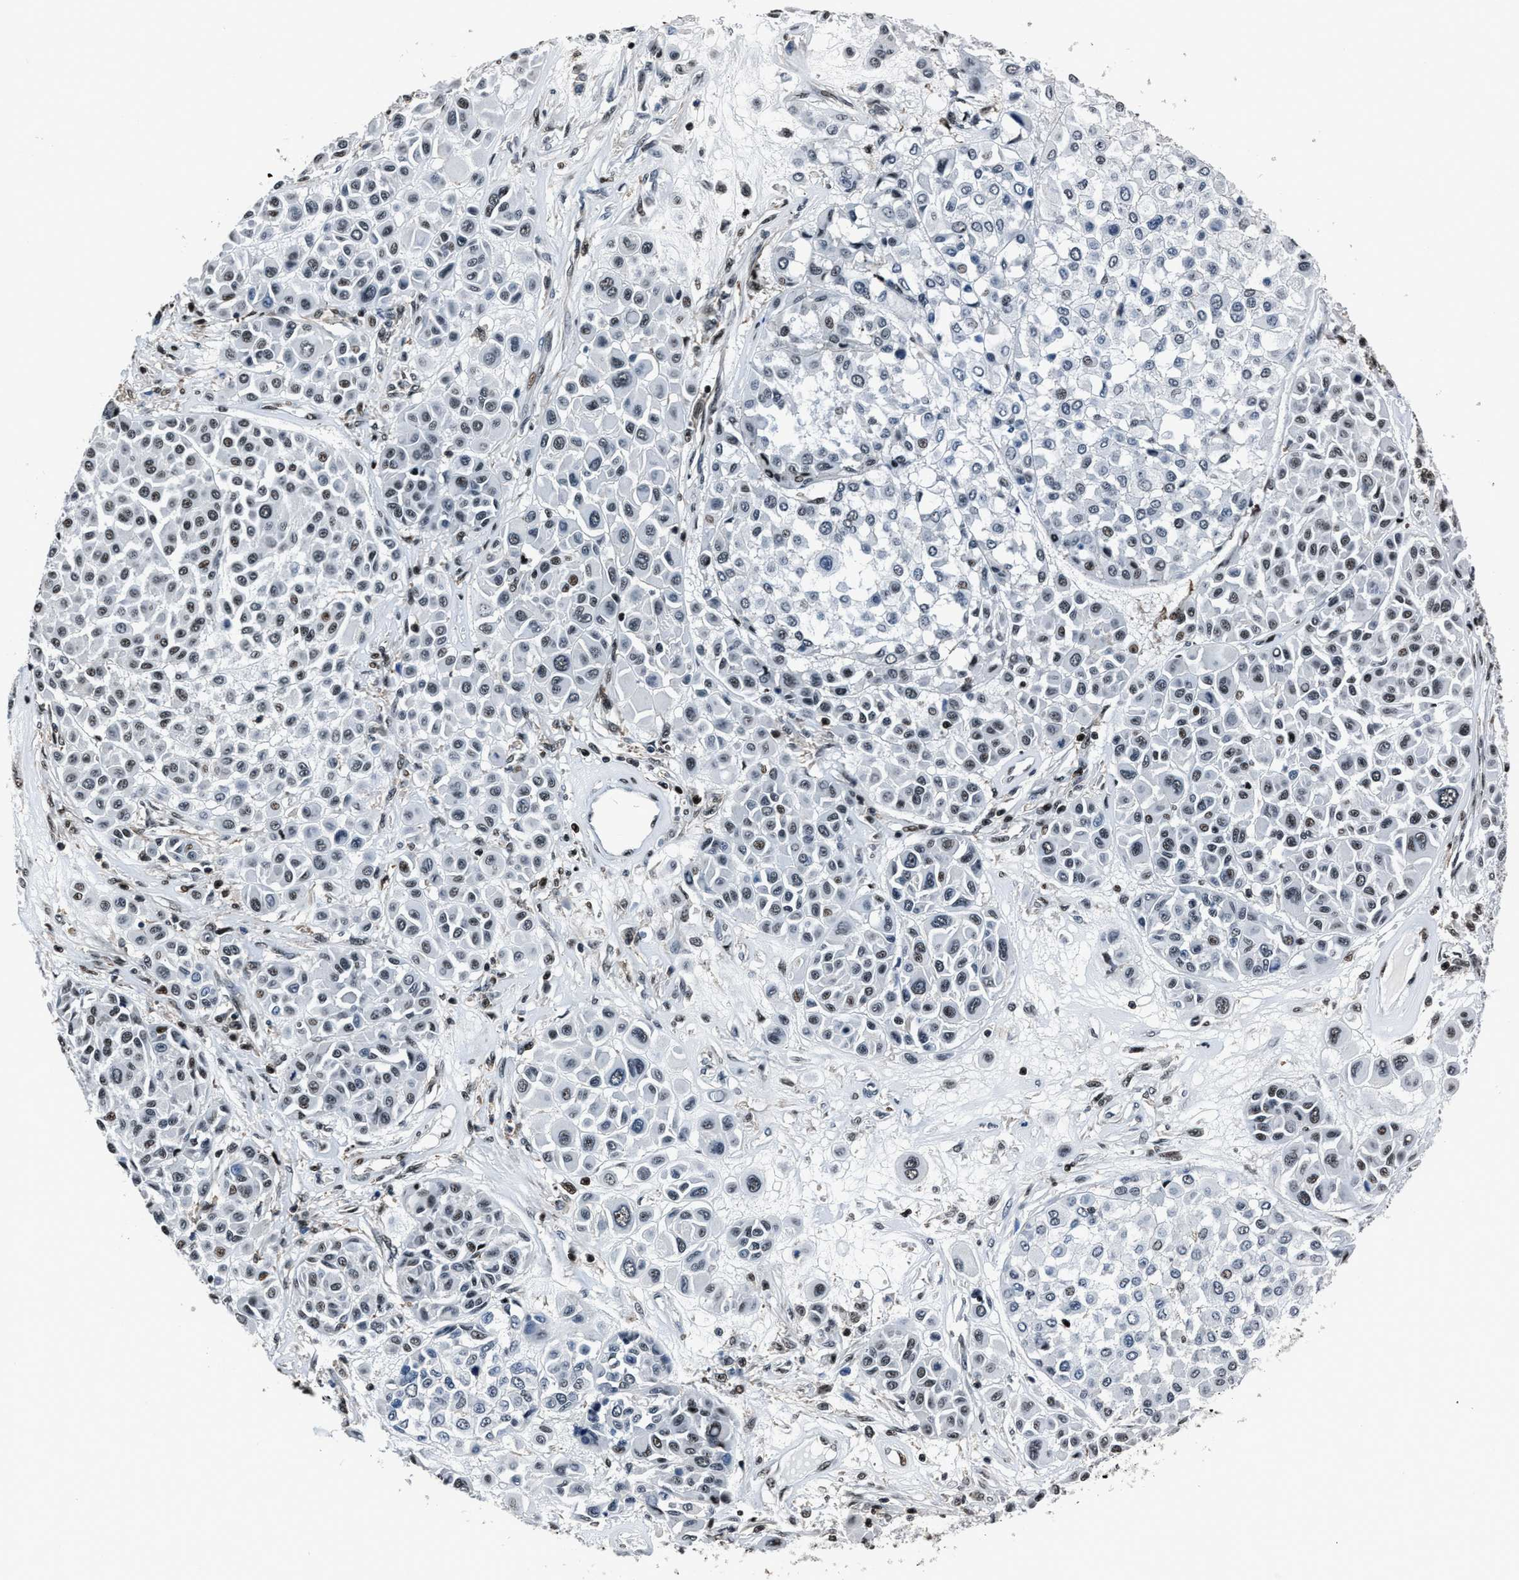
{"staining": {"intensity": "weak", "quantity": "25%-75%", "location": "nuclear"}, "tissue": "melanoma", "cell_type": "Tumor cells", "image_type": "cancer", "snomed": [{"axis": "morphology", "description": "Malignant melanoma, Metastatic site"}, {"axis": "topography", "description": "Soft tissue"}], "caption": "DAB immunohistochemical staining of melanoma demonstrates weak nuclear protein expression in about 25%-75% of tumor cells.", "gene": "PPIE", "patient": {"sex": "male", "age": 41}}